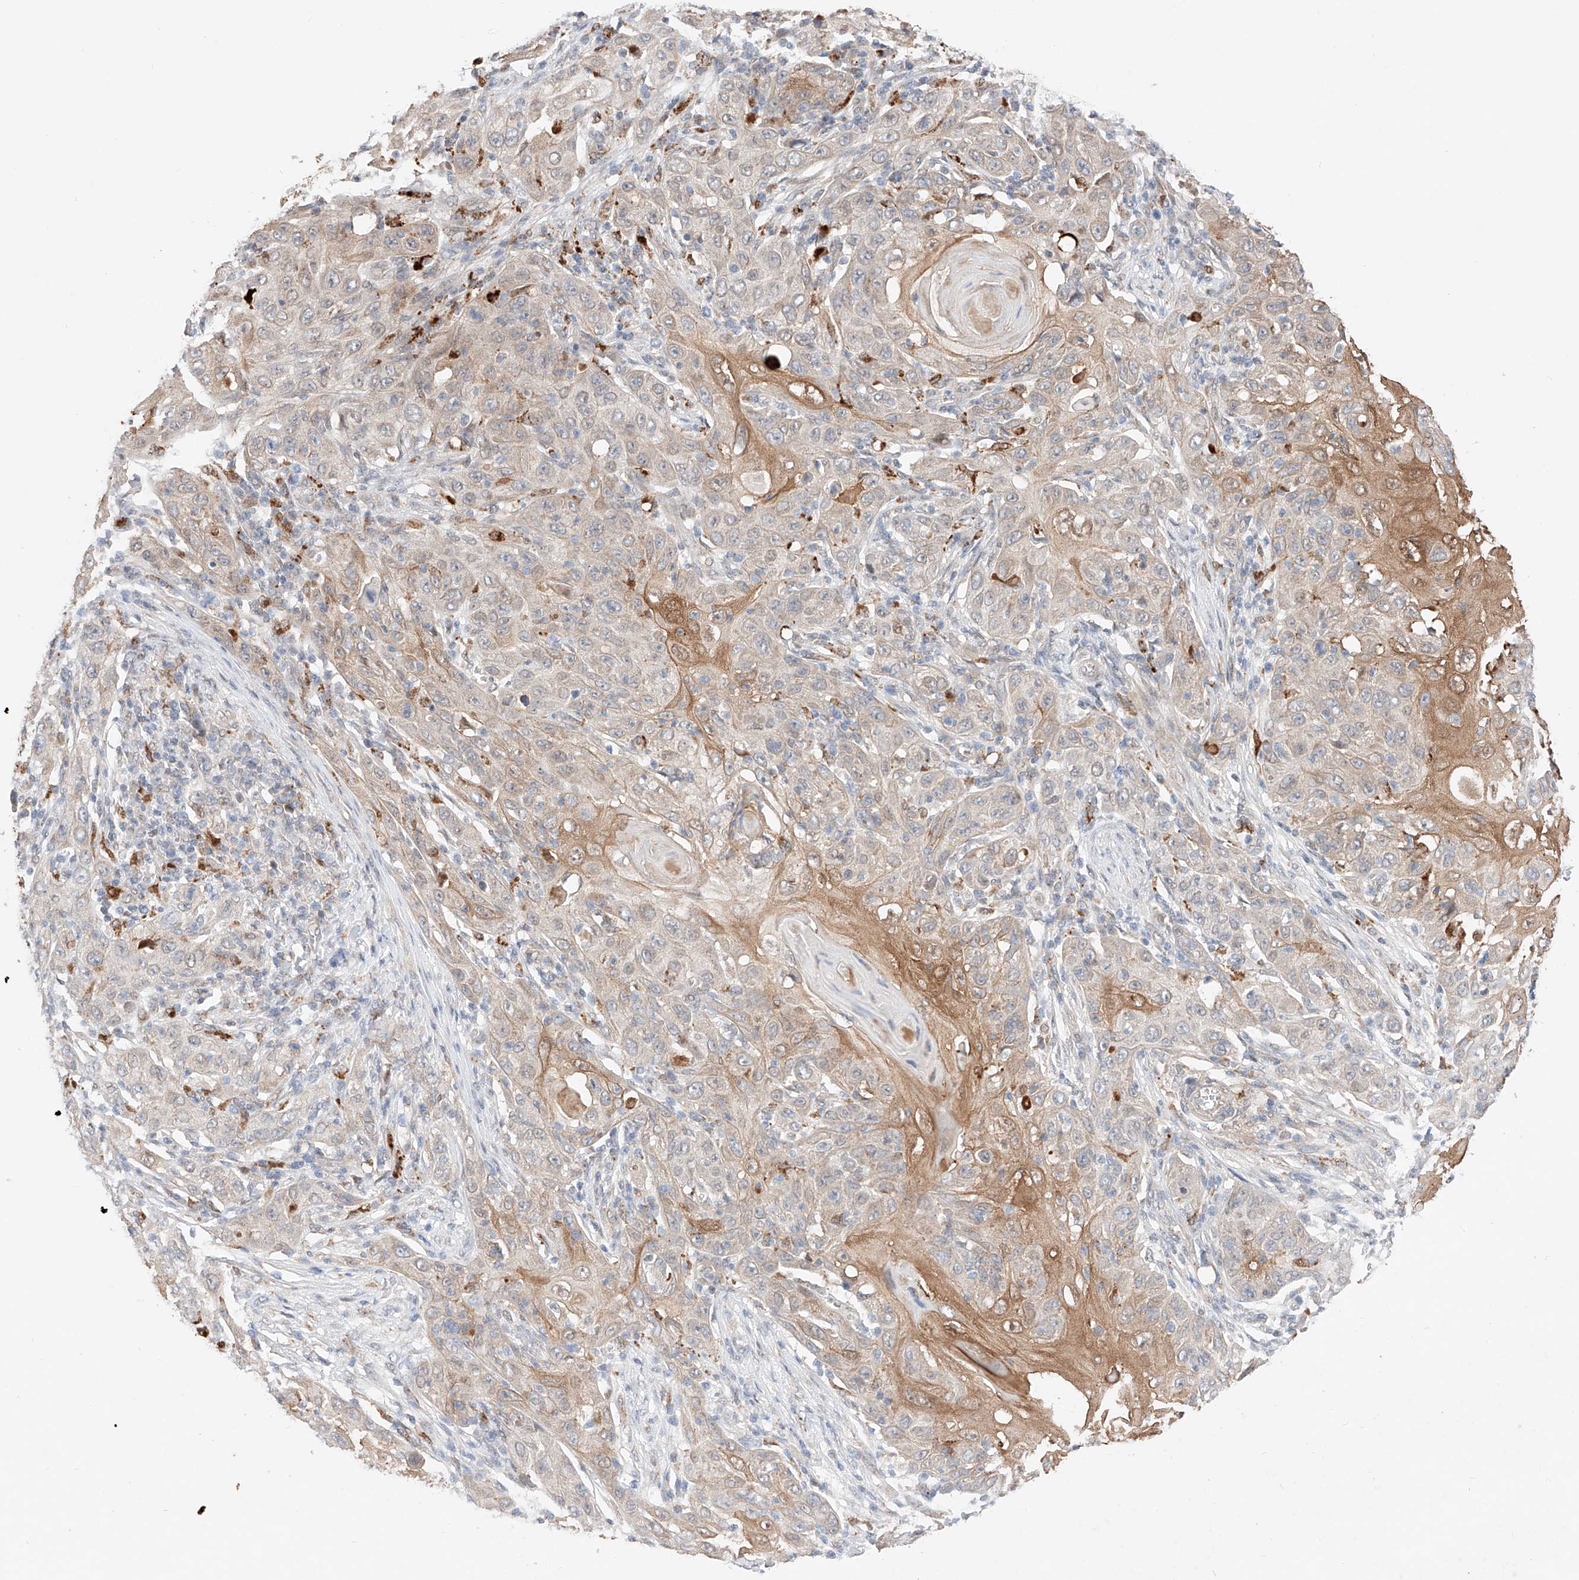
{"staining": {"intensity": "moderate", "quantity": "<25%", "location": "cytoplasmic/membranous"}, "tissue": "skin cancer", "cell_type": "Tumor cells", "image_type": "cancer", "snomed": [{"axis": "morphology", "description": "Squamous cell carcinoma, NOS"}, {"axis": "topography", "description": "Skin"}], "caption": "Skin squamous cell carcinoma stained with DAB (3,3'-diaminobenzidine) IHC shows low levels of moderate cytoplasmic/membranous staining in approximately <25% of tumor cells.", "gene": "GCNT1", "patient": {"sex": "female", "age": 88}}